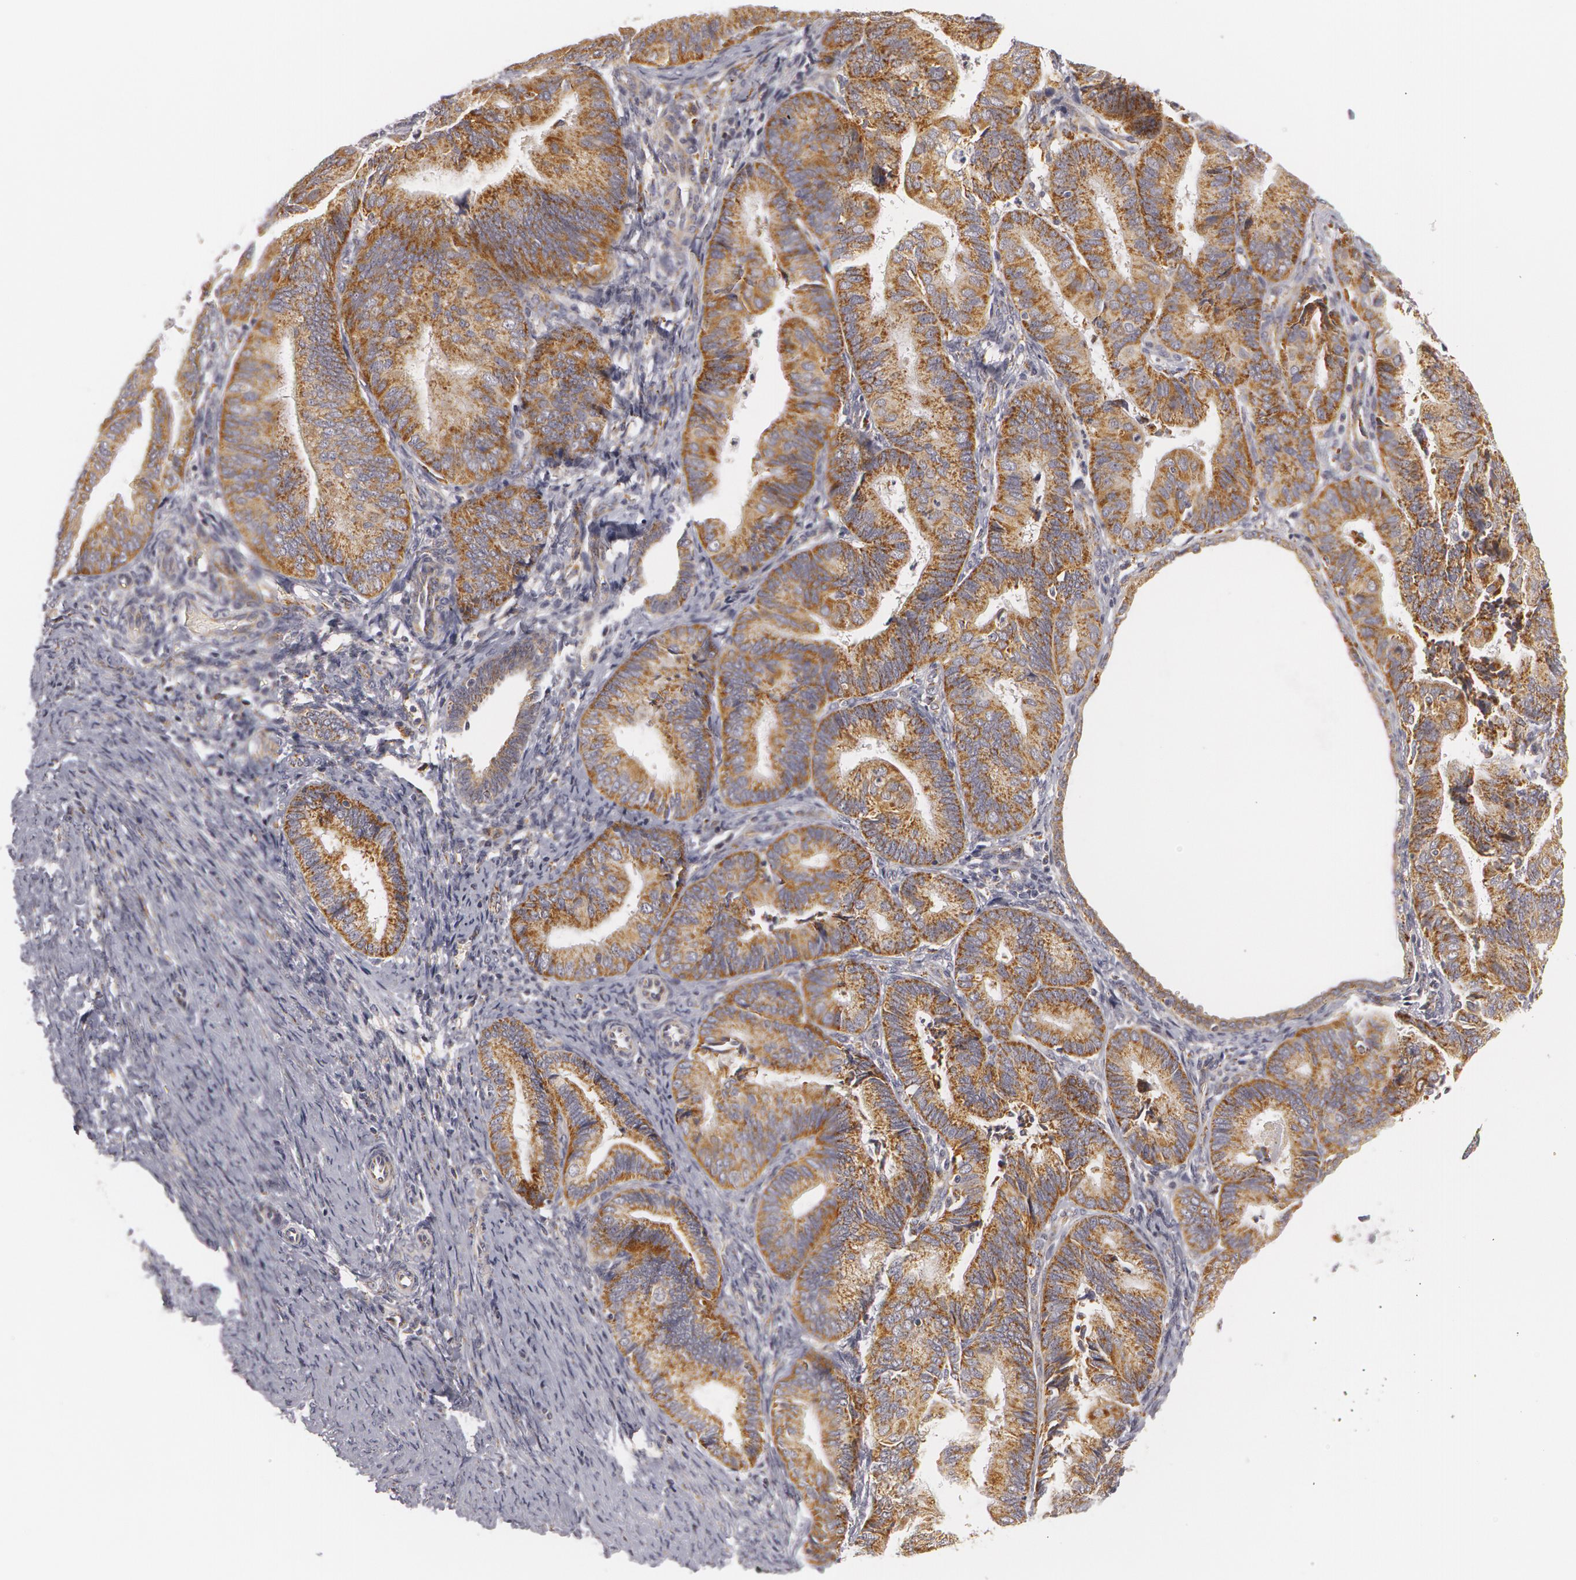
{"staining": {"intensity": "strong", "quantity": ">75%", "location": "cytoplasmic/membranous"}, "tissue": "endometrial cancer", "cell_type": "Tumor cells", "image_type": "cancer", "snomed": [{"axis": "morphology", "description": "Adenocarcinoma, NOS"}, {"axis": "topography", "description": "Endometrium"}], "caption": "IHC of human endometrial cancer (adenocarcinoma) exhibits high levels of strong cytoplasmic/membranous staining in approximately >75% of tumor cells. The staining was performed using DAB (3,3'-diaminobenzidine), with brown indicating positive protein expression. Nuclei are stained blue with hematoxylin.", "gene": "C7", "patient": {"sex": "female", "age": 63}}